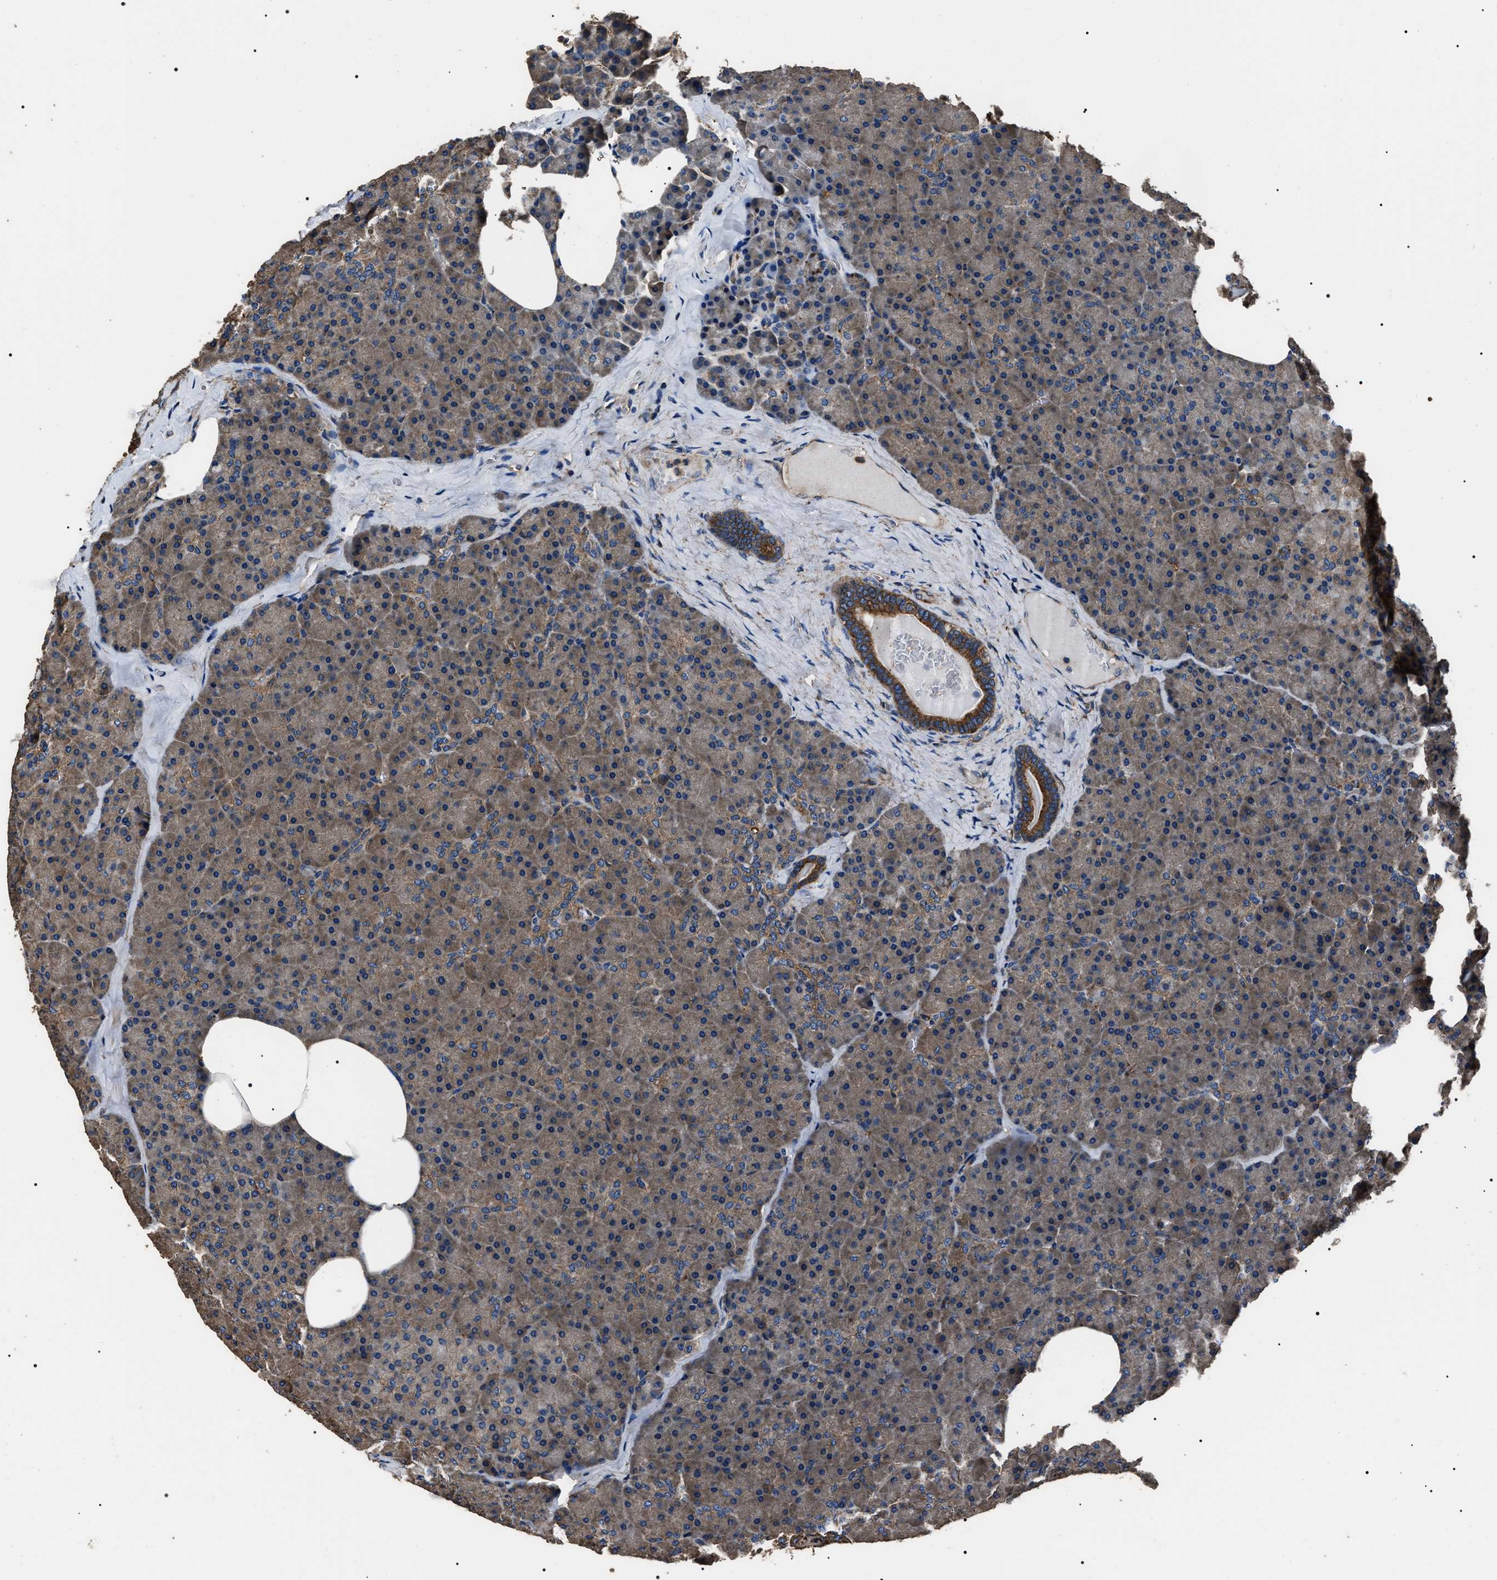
{"staining": {"intensity": "strong", "quantity": "<25%", "location": "cytoplasmic/membranous"}, "tissue": "pancreas", "cell_type": "Exocrine glandular cells", "image_type": "normal", "snomed": [{"axis": "morphology", "description": "Normal tissue, NOS"}, {"axis": "morphology", "description": "Carcinoid, malignant, NOS"}, {"axis": "topography", "description": "Pancreas"}], "caption": "There is medium levels of strong cytoplasmic/membranous staining in exocrine glandular cells of normal pancreas, as demonstrated by immunohistochemical staining (brown color).", "gene": "HSCB", "patient": {"sex": "female", "age": 35}}